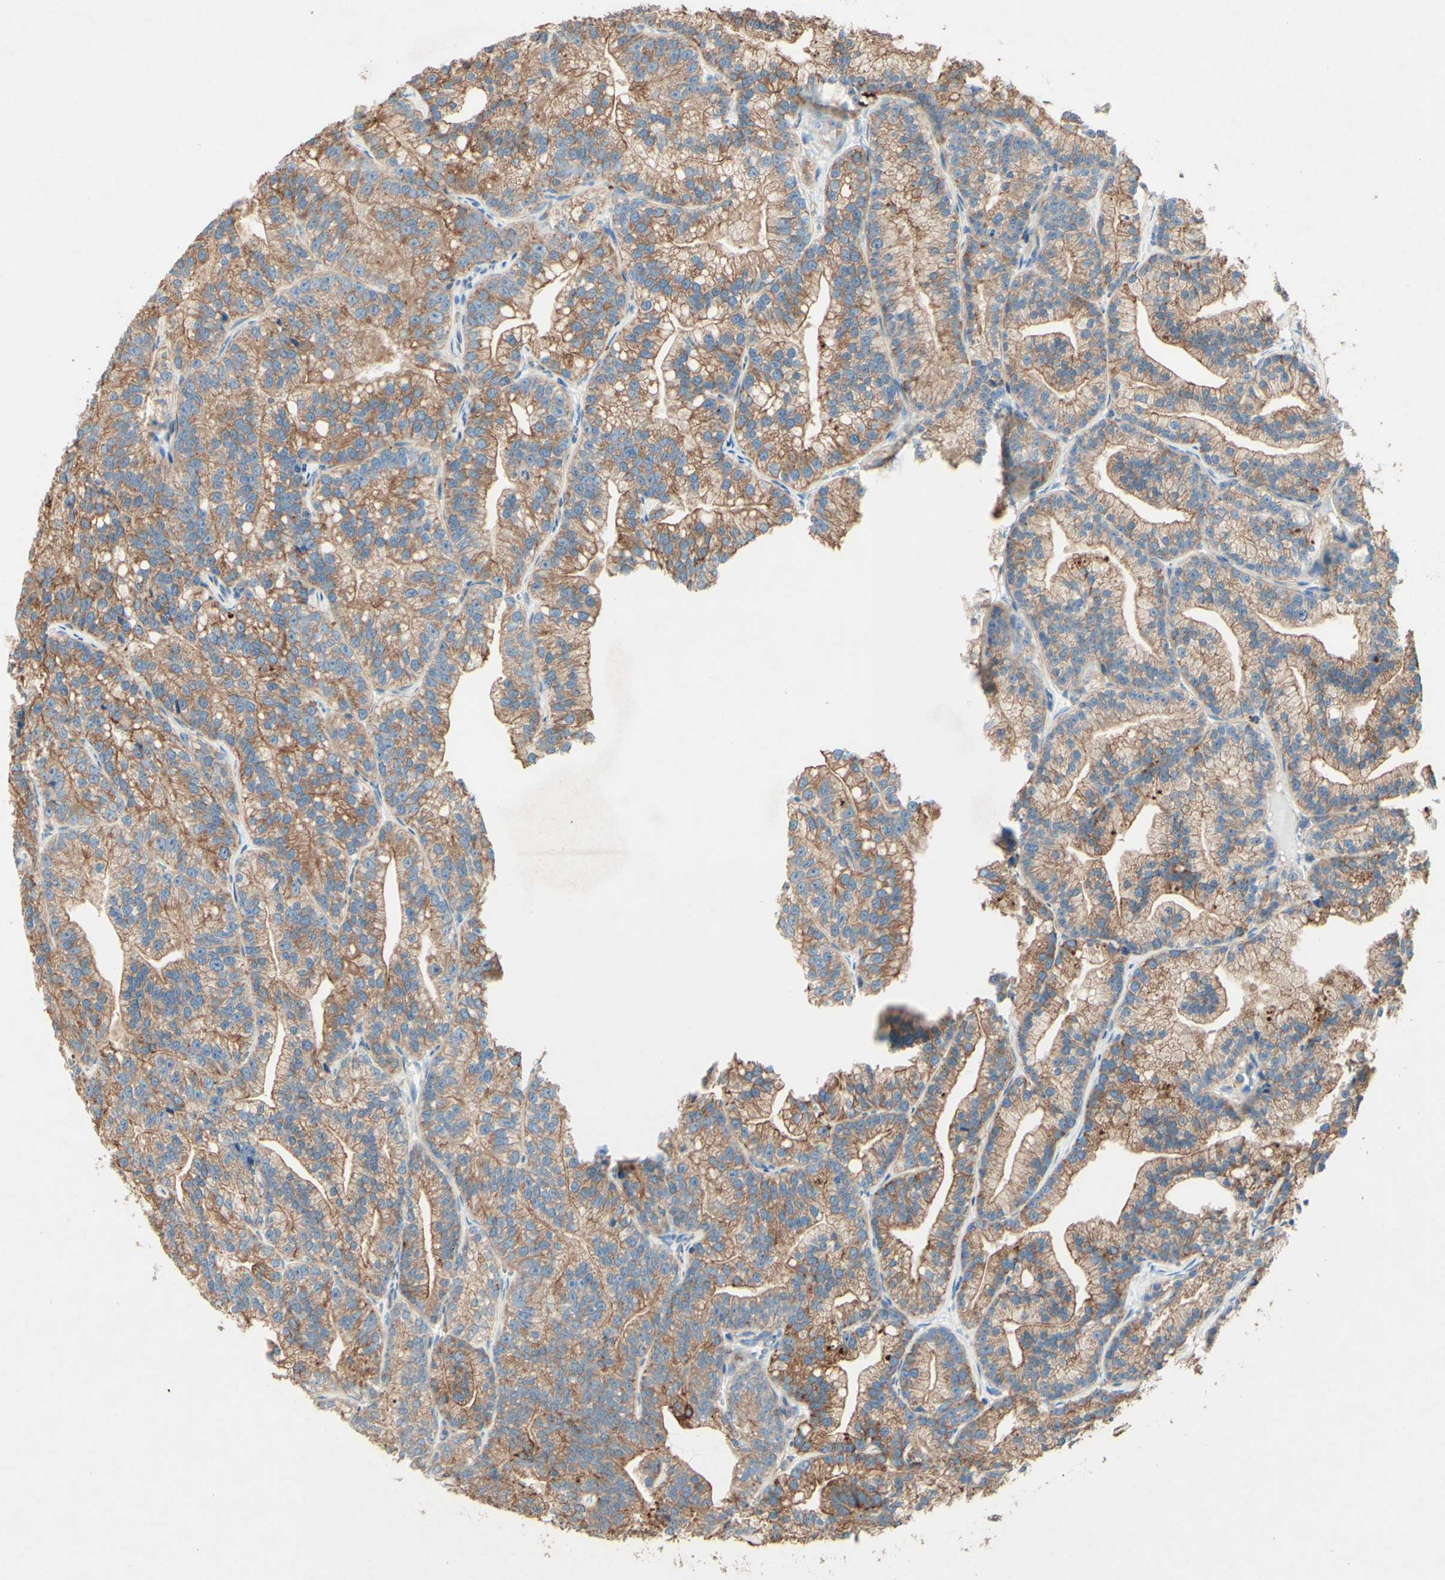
{"staining": {"intensity": "moderate", "quantity": ">75%", "location": "cytoplasmic/membranous"}, "tissue": "prostate cancer", "cell_type": "Tumor cells", "image_type": "cancer", "snomed": [{"axis": "morphology", "description": "Adenocarcinoma, Low grade"}, {"axis": "topography", "description": "Prostate"}], "caption": "Prostate cancer (adenocarcinoma (low-grade)) stained with DAB (3,3'-diaminobenzidine) immunohistochemistry (IHC) reveals medium levels of moderate cytoplasmic/membranous positivity in about >75% of tumor cells.", "gene": "MTM1", "patient": {"sex": "male", "age": 89}}